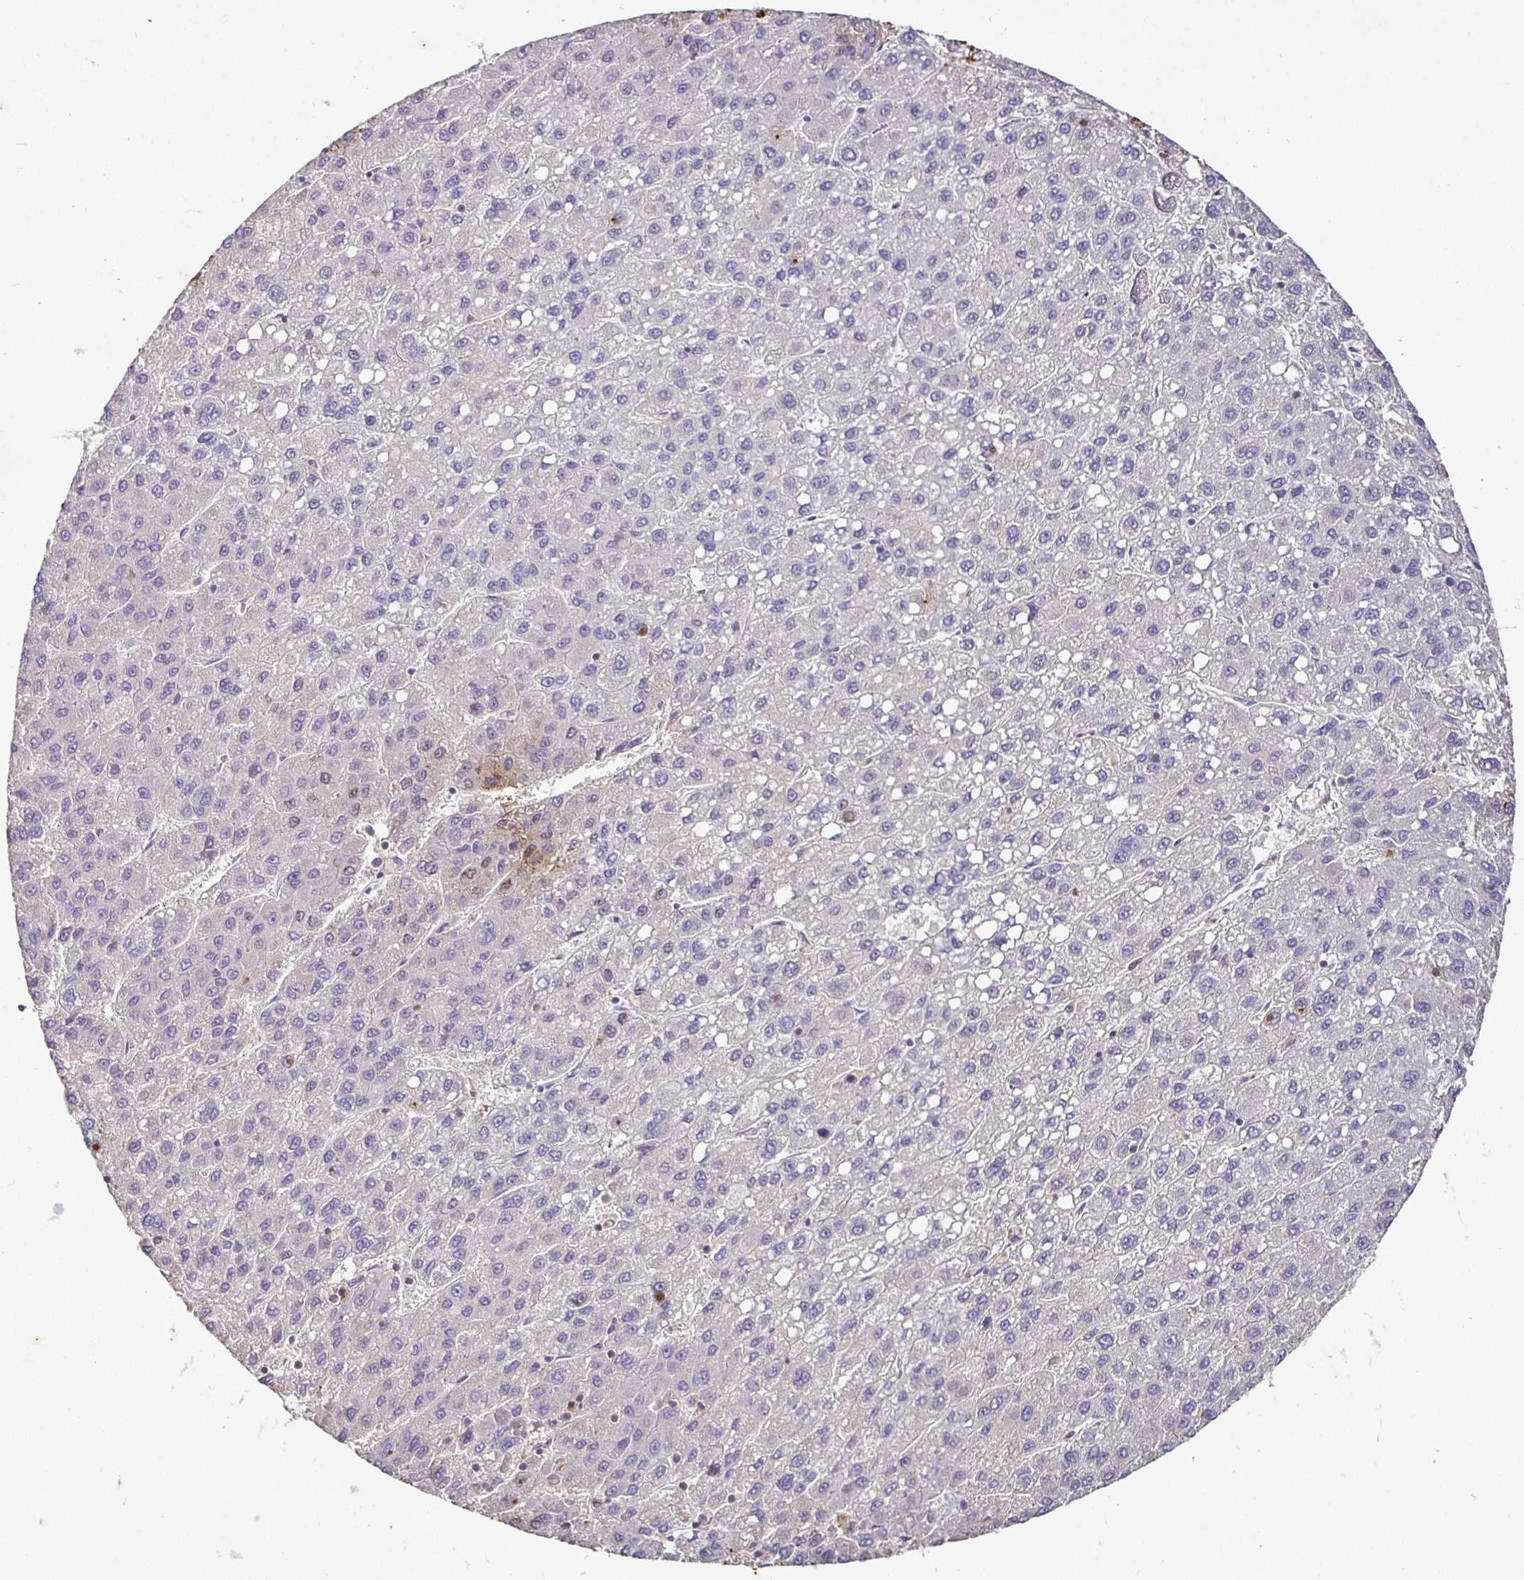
{"staining": {"intensity": "negative", "quantity": "none", "location": "none"}, "tissue": "liver cancer", "cell_type": "Tumor cells", "image_type": "cancer", "snomed": [{"axis": "morphology", "description": "Carcinoma, Hepatocellular, NOS"}, {"axis": "topography", "description": "Liver"}], "caption": "Micrograph shows no protein expression in tumor cells of hepatocellular carcinoma (liver) tissue.", "gene": "SHISA4", "patient": {"sex": "female", "age": 82}}